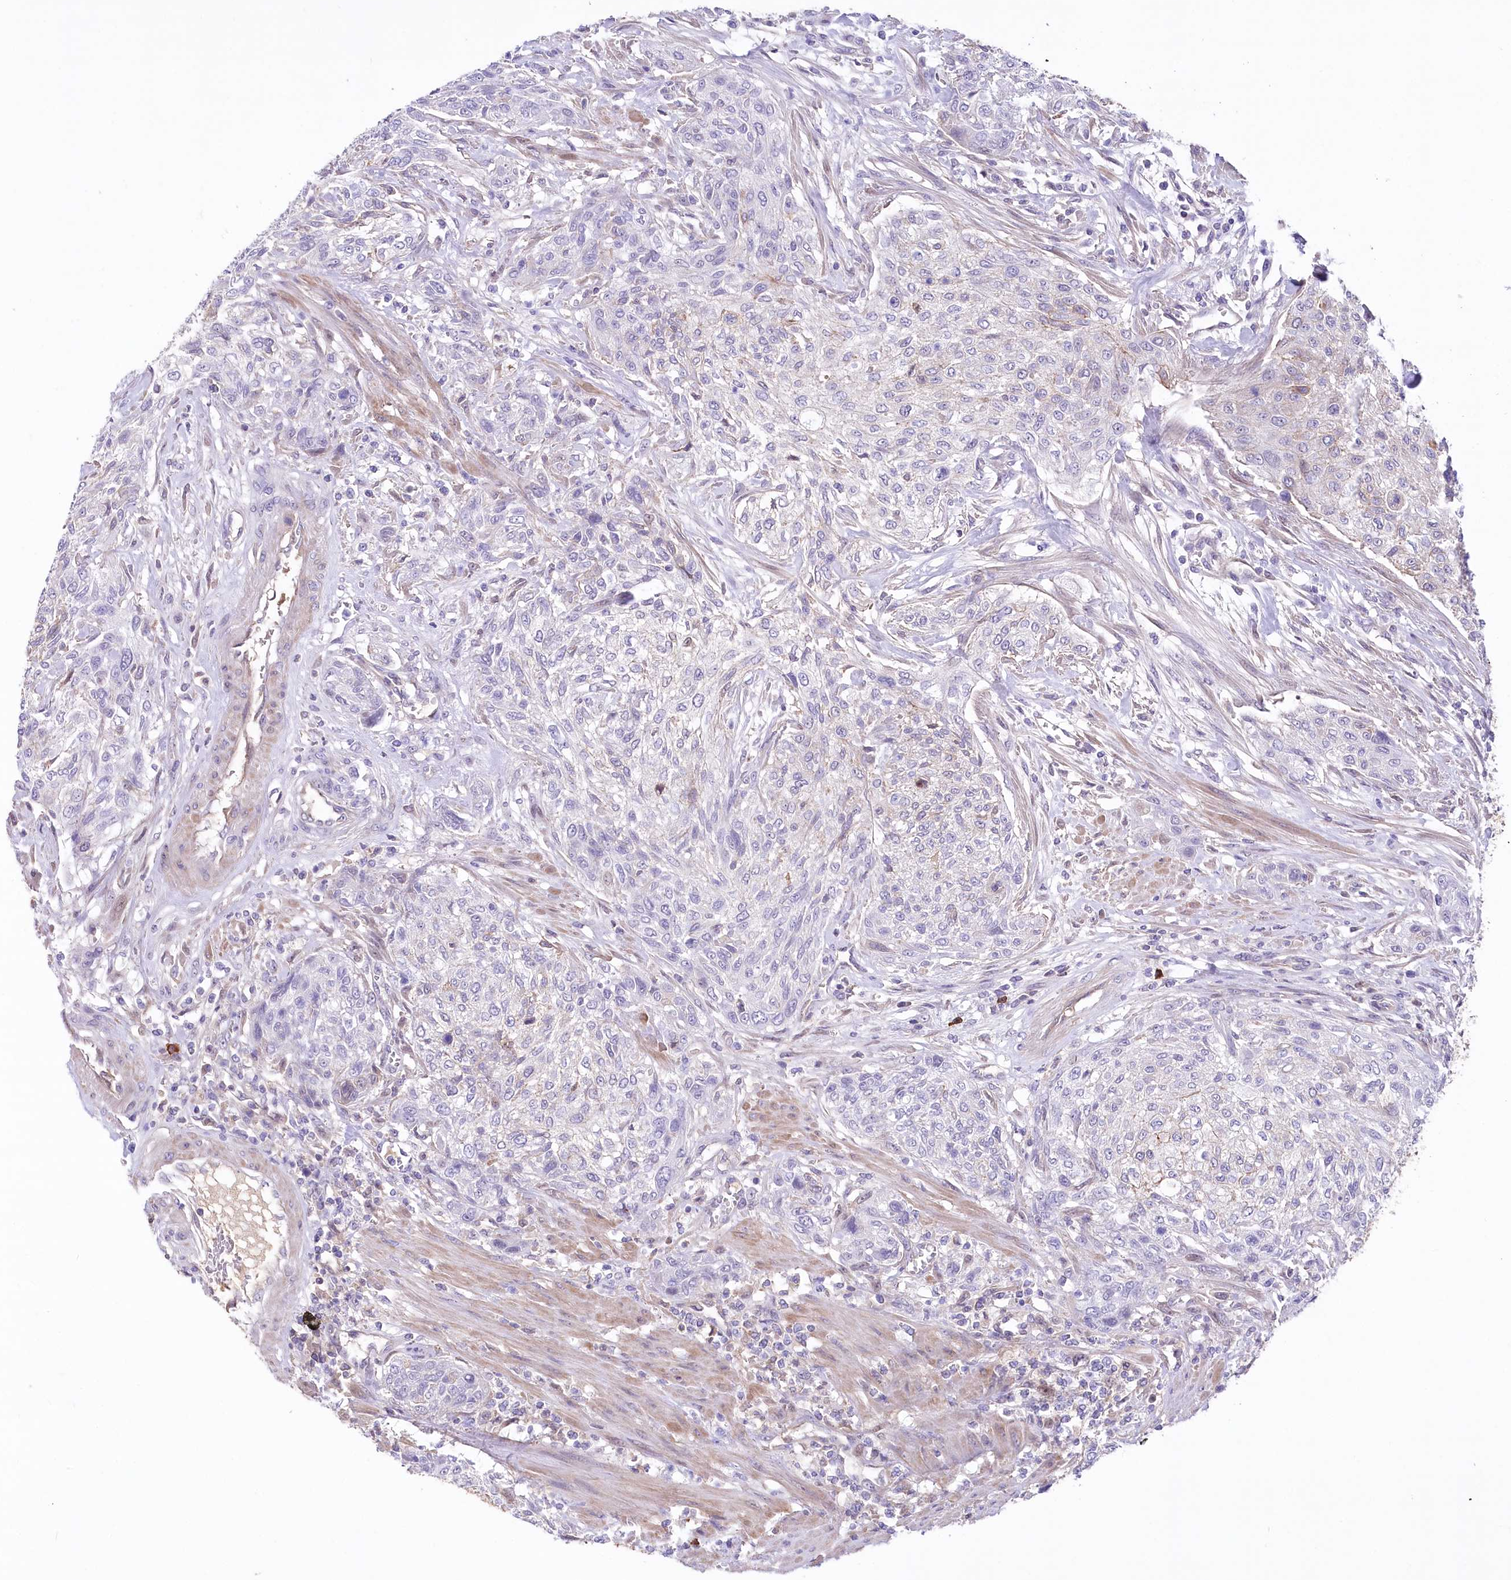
{"staining": {"intensity": "moderate", "quantity": "<25%", "location": "cytoplasmic/membranous"}, "tissue": "urothelial cancer", "cell_type": "Tumor cells", "image_type": "cancer", "snomed": [{"axis": "morphology", "description": "Normal tissue, NOS"}, {"axis": "morphology", "description": "Urothelial carcinoma, NOS"}, {"axis": "topography", "description": "Urinary bladder"}, {"axis": "topography", "description": "Peripheral nerve tissue"}], "caption": "Protein staining shows moderate cytoplasmic/membranous positivity in about <25% of tumor cells in transitional cell carcinoma.", "gene": "CEP164", "patient": {"sex": "male", "age": 35}}